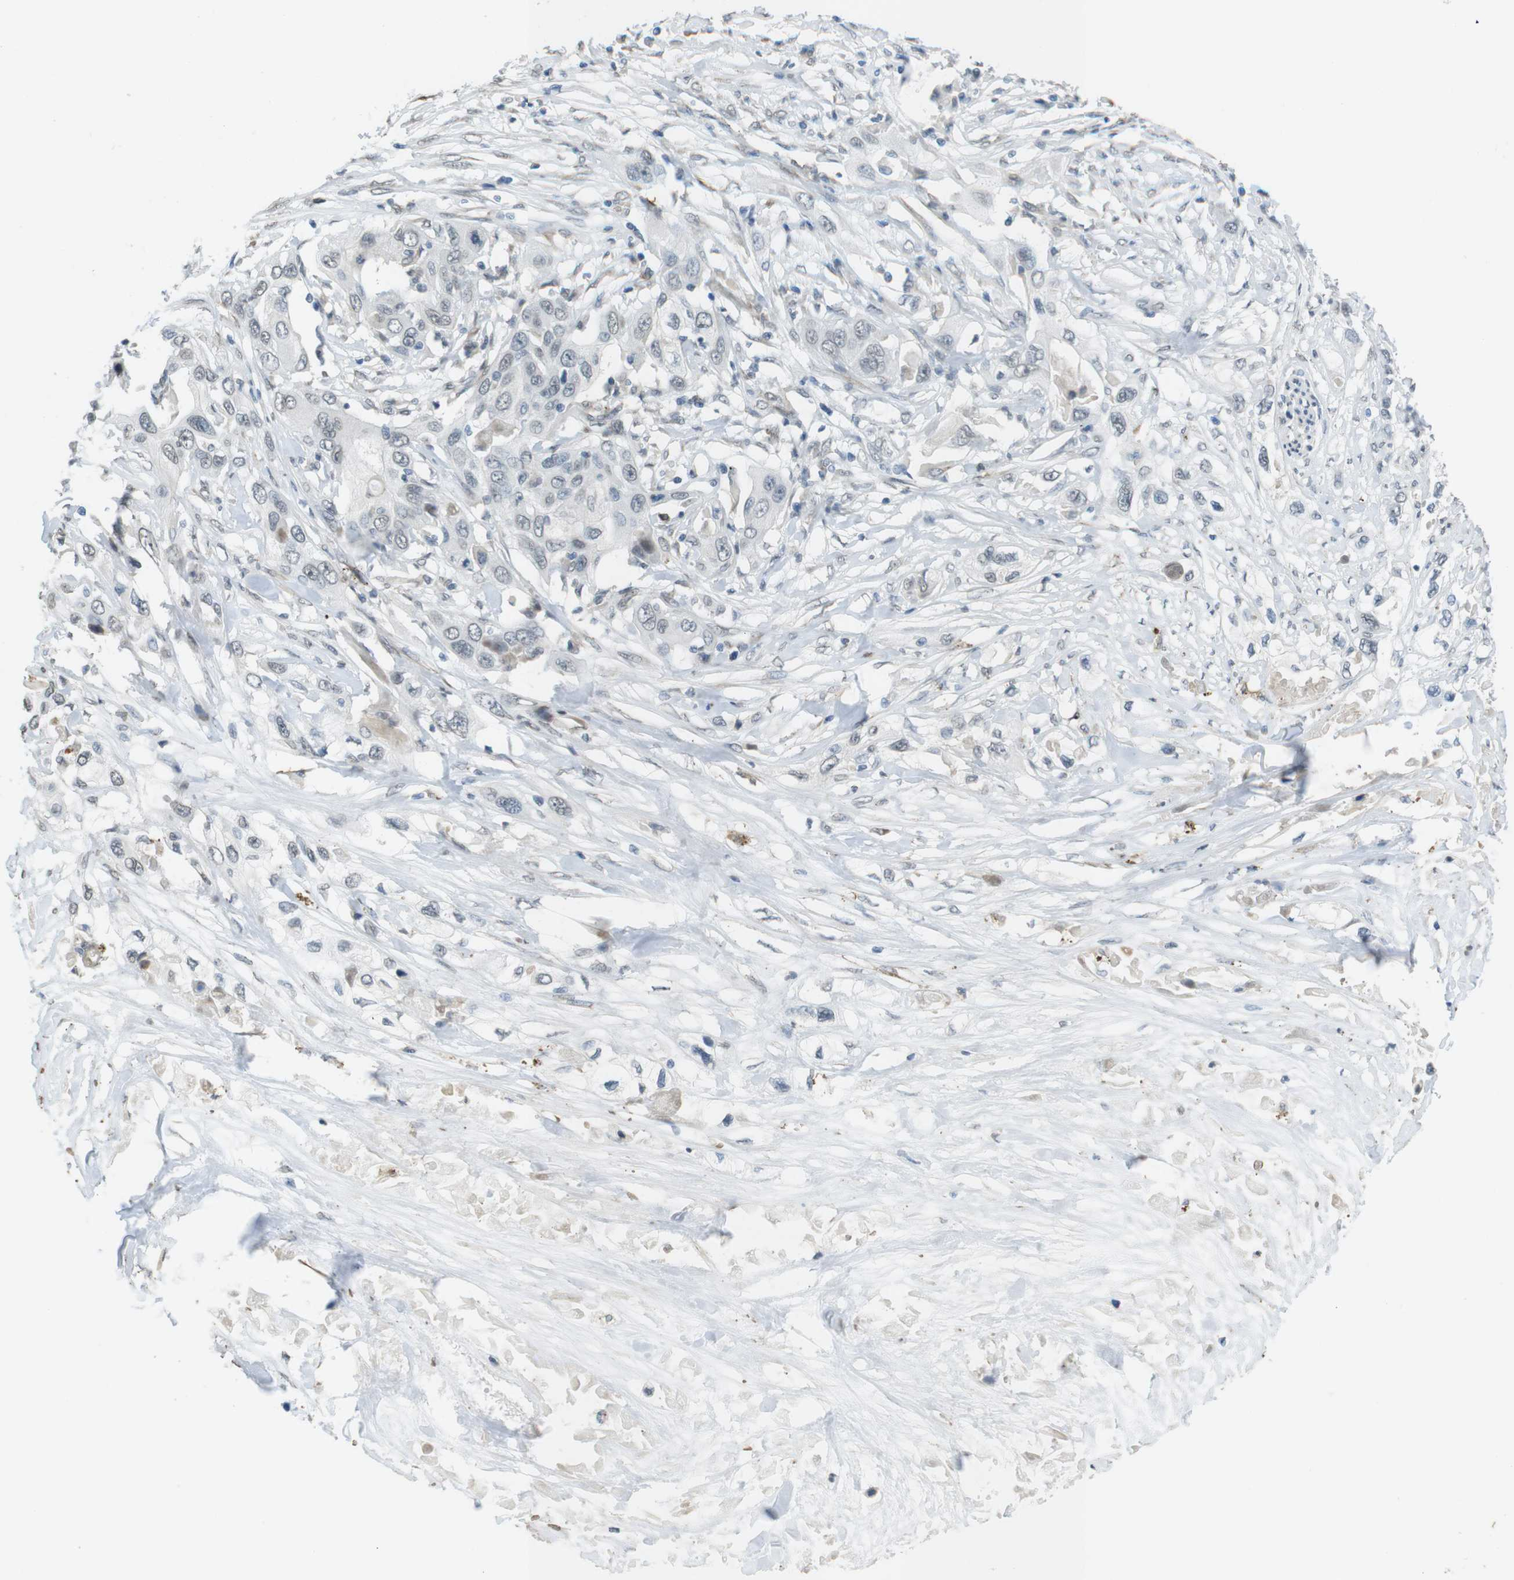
{"staining": {"intensity": "negative", "quantity": "none", "location": "none"}, "tissue": "pancreatic cancer", "cell_type": "Tumor cells", "image_type": "cancer", "snomed": [{"axis": "morphology", "description": "Adenocarcinoma, NOS"}, {"axis": "topography", "description": "Pancreas"}], "caption": "Tumor cells show no significant protein expression in pancreatic cancer.", "gene": "FZD10", "patient": {"sex": "female", "age": 70}}